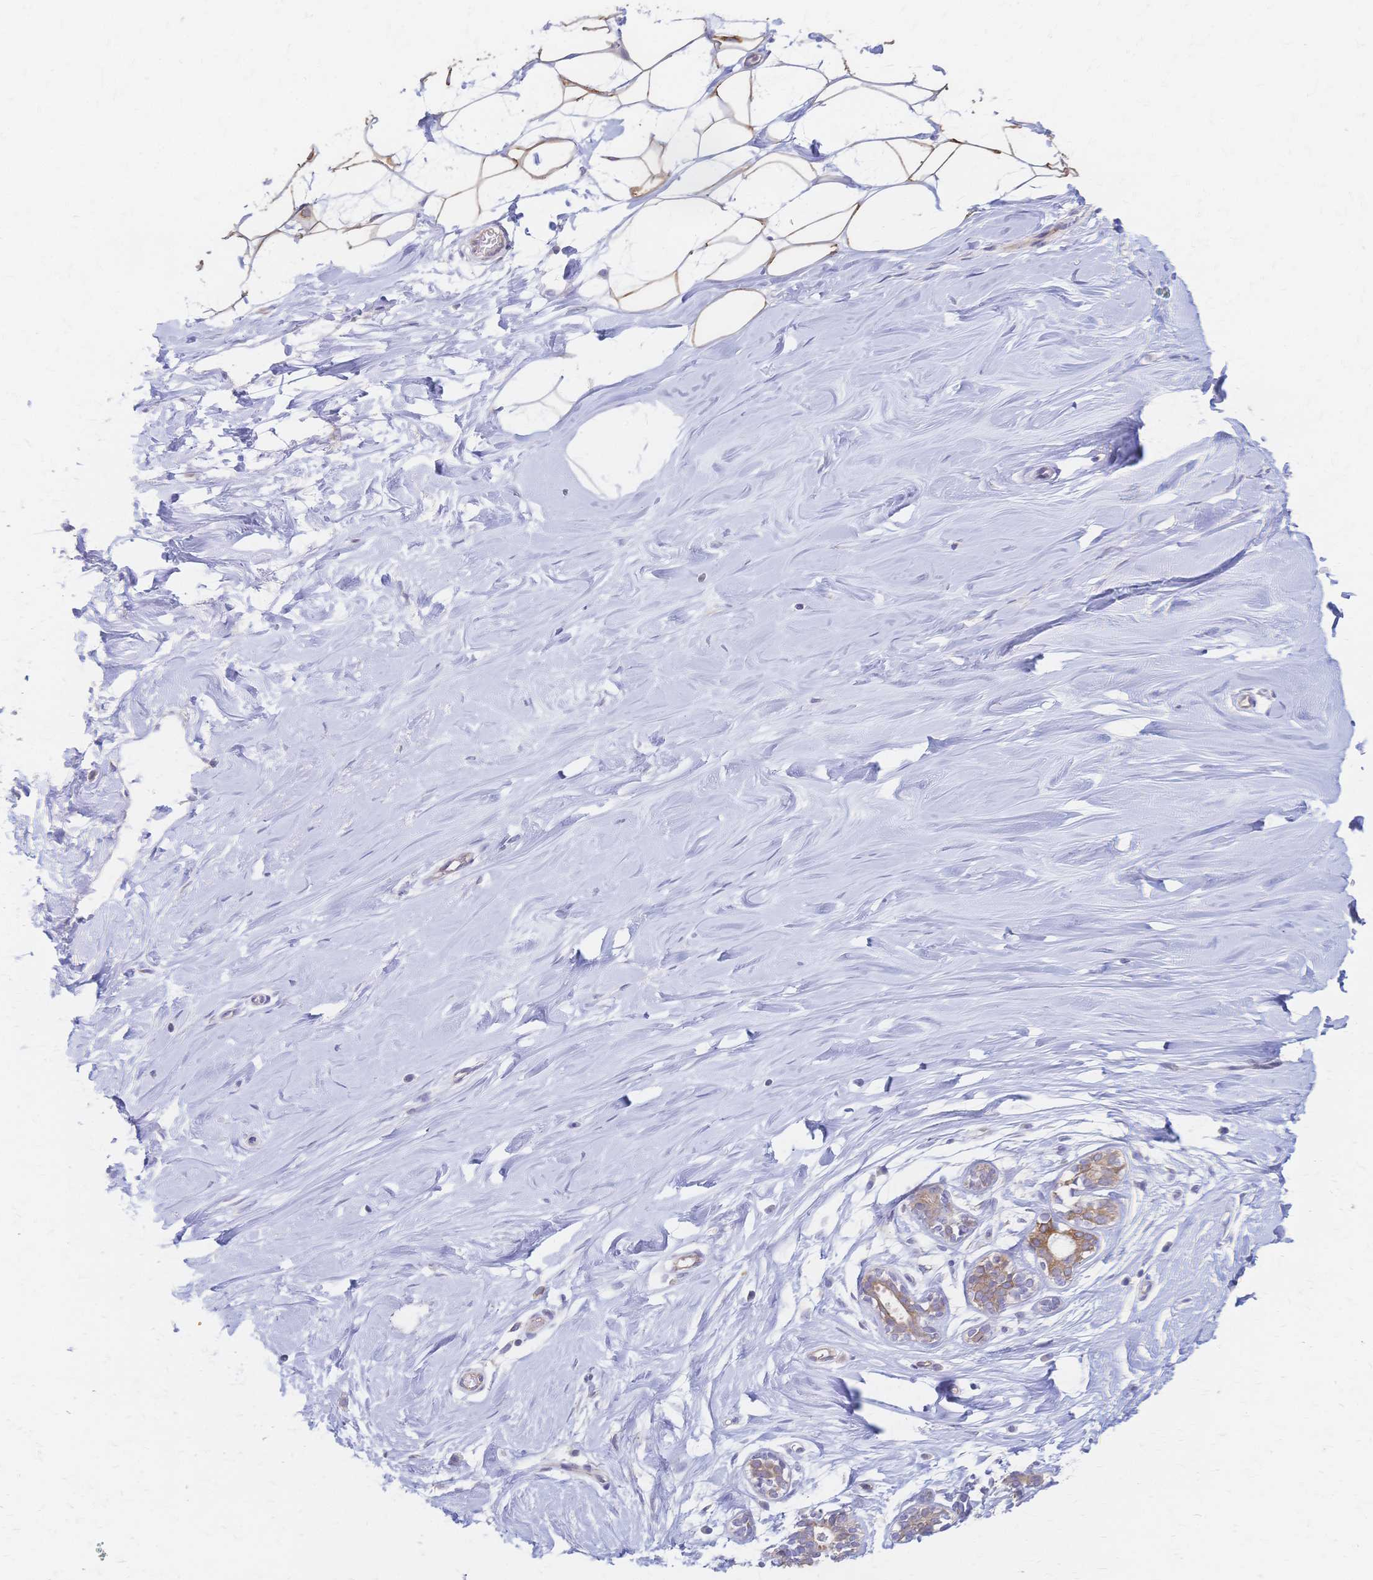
{"staining": {"intensity": "strong", "quantity": "25%-75%", "location": "cytoplasmic/membranous"}, "tissue": "breast", "cell_type": "Adipocytes", "image_type": "normal", "snomed": [{"axis": "morphology", "description": "Normal tissue, NOS"}, {"axis": "topography", "description": "Breast"}], "caption": "Protein staining reveals strong cytoplasmic/membranous expression in approximately 25%-75% of adipocytes in unremarkable breast.", "gene": "CYB5A", "patient": {"sex": "female", "age": 27}}